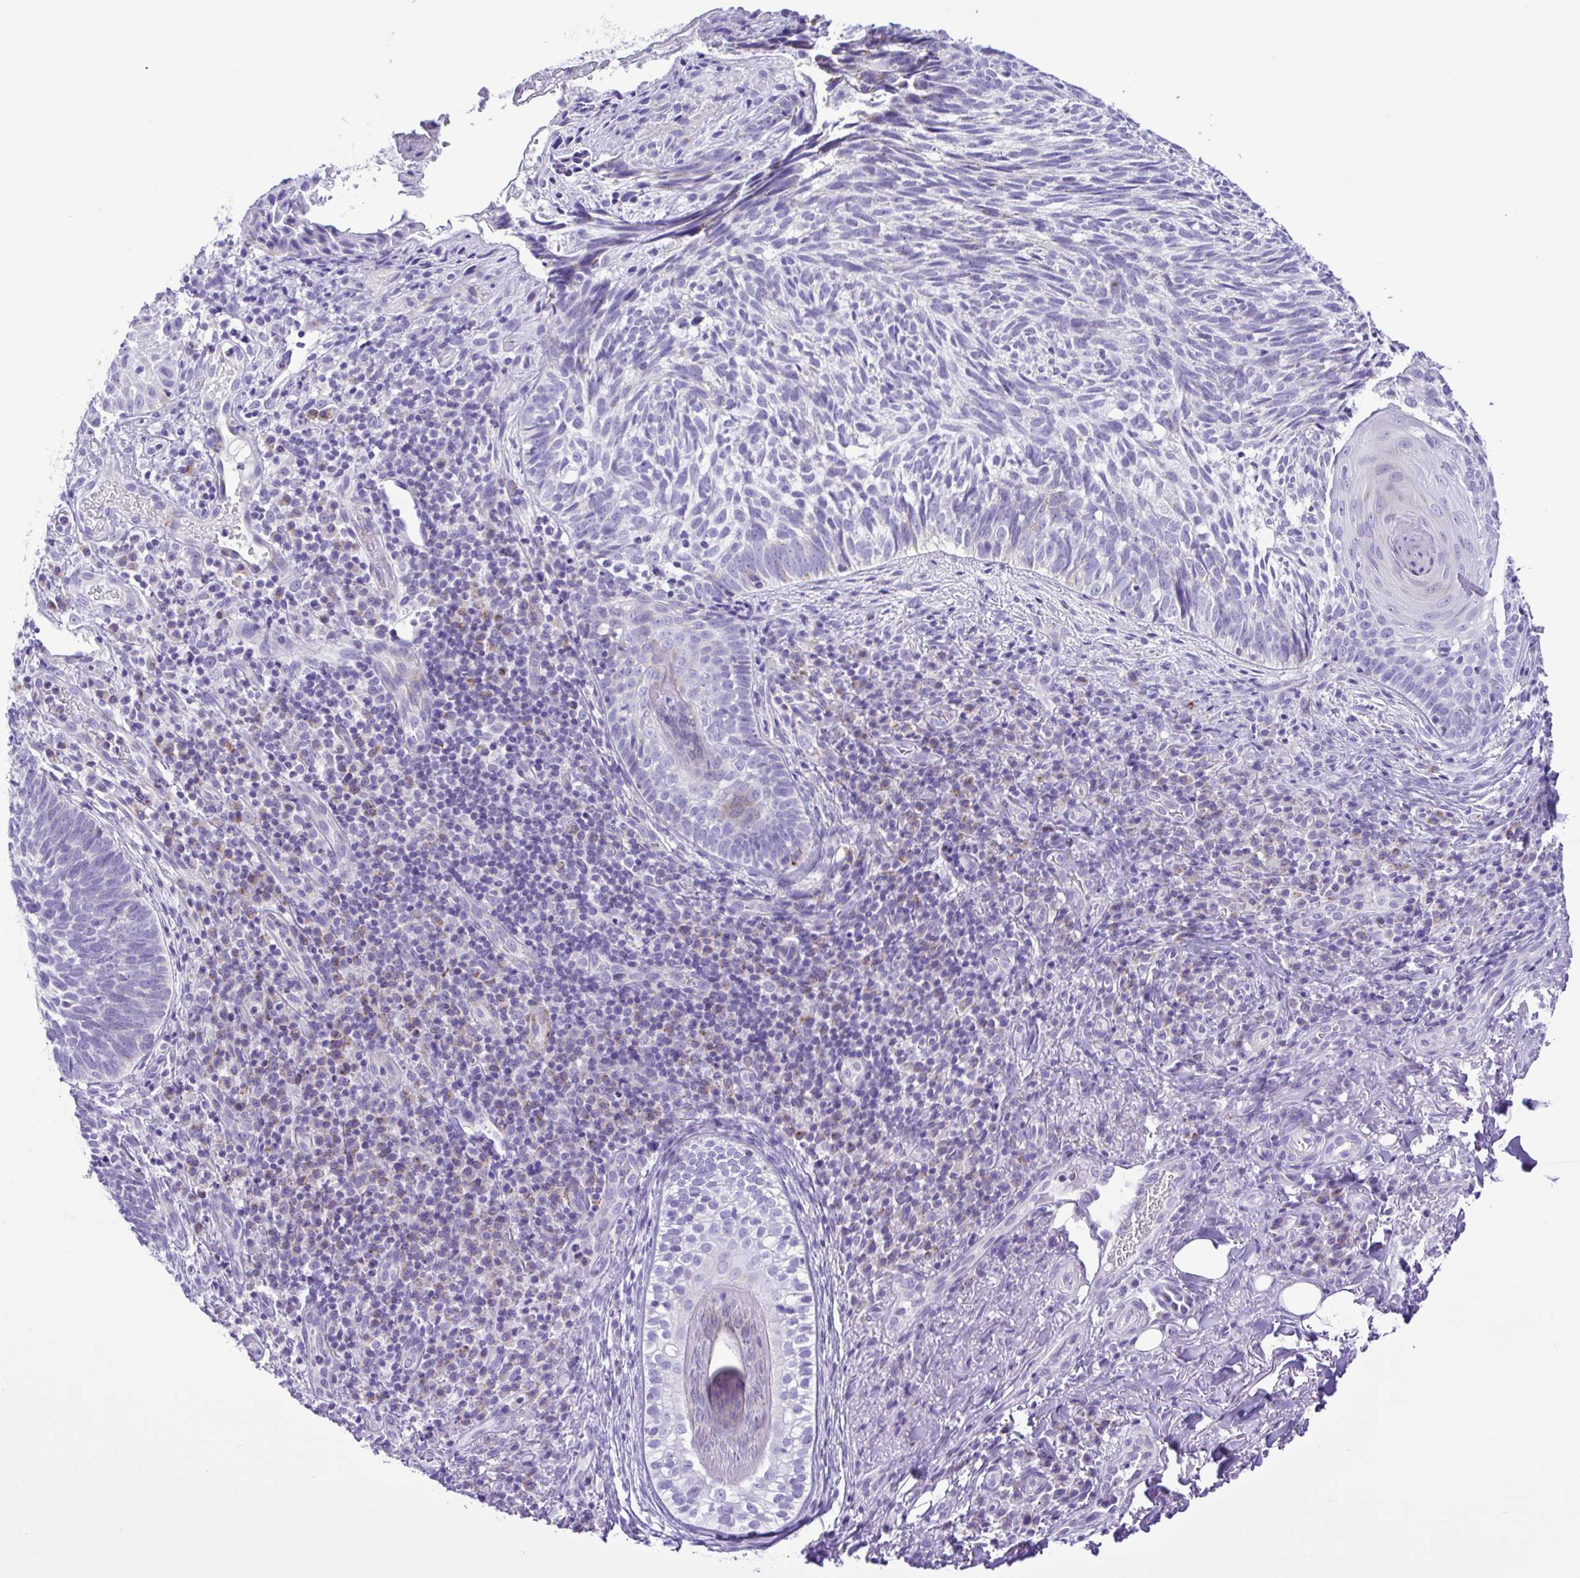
{"staining": {"intensity": "negative", "quantity": "none", "location": "none"}, "tissue": "skin cancer", "cell_type": "Tumor cells", "image_type": "cancer", "snomed": [{"axis": "morphology", "description": "Basal cell carcinoma"}, {"axis": "topography", "description": "Skin"}], "caption": "Immunohistochemistry of human skin basal cell carcinoma reveals no staining in tumor cells.", "gene": "SYT1", "patient": {"sex": "male", "age": 65}}